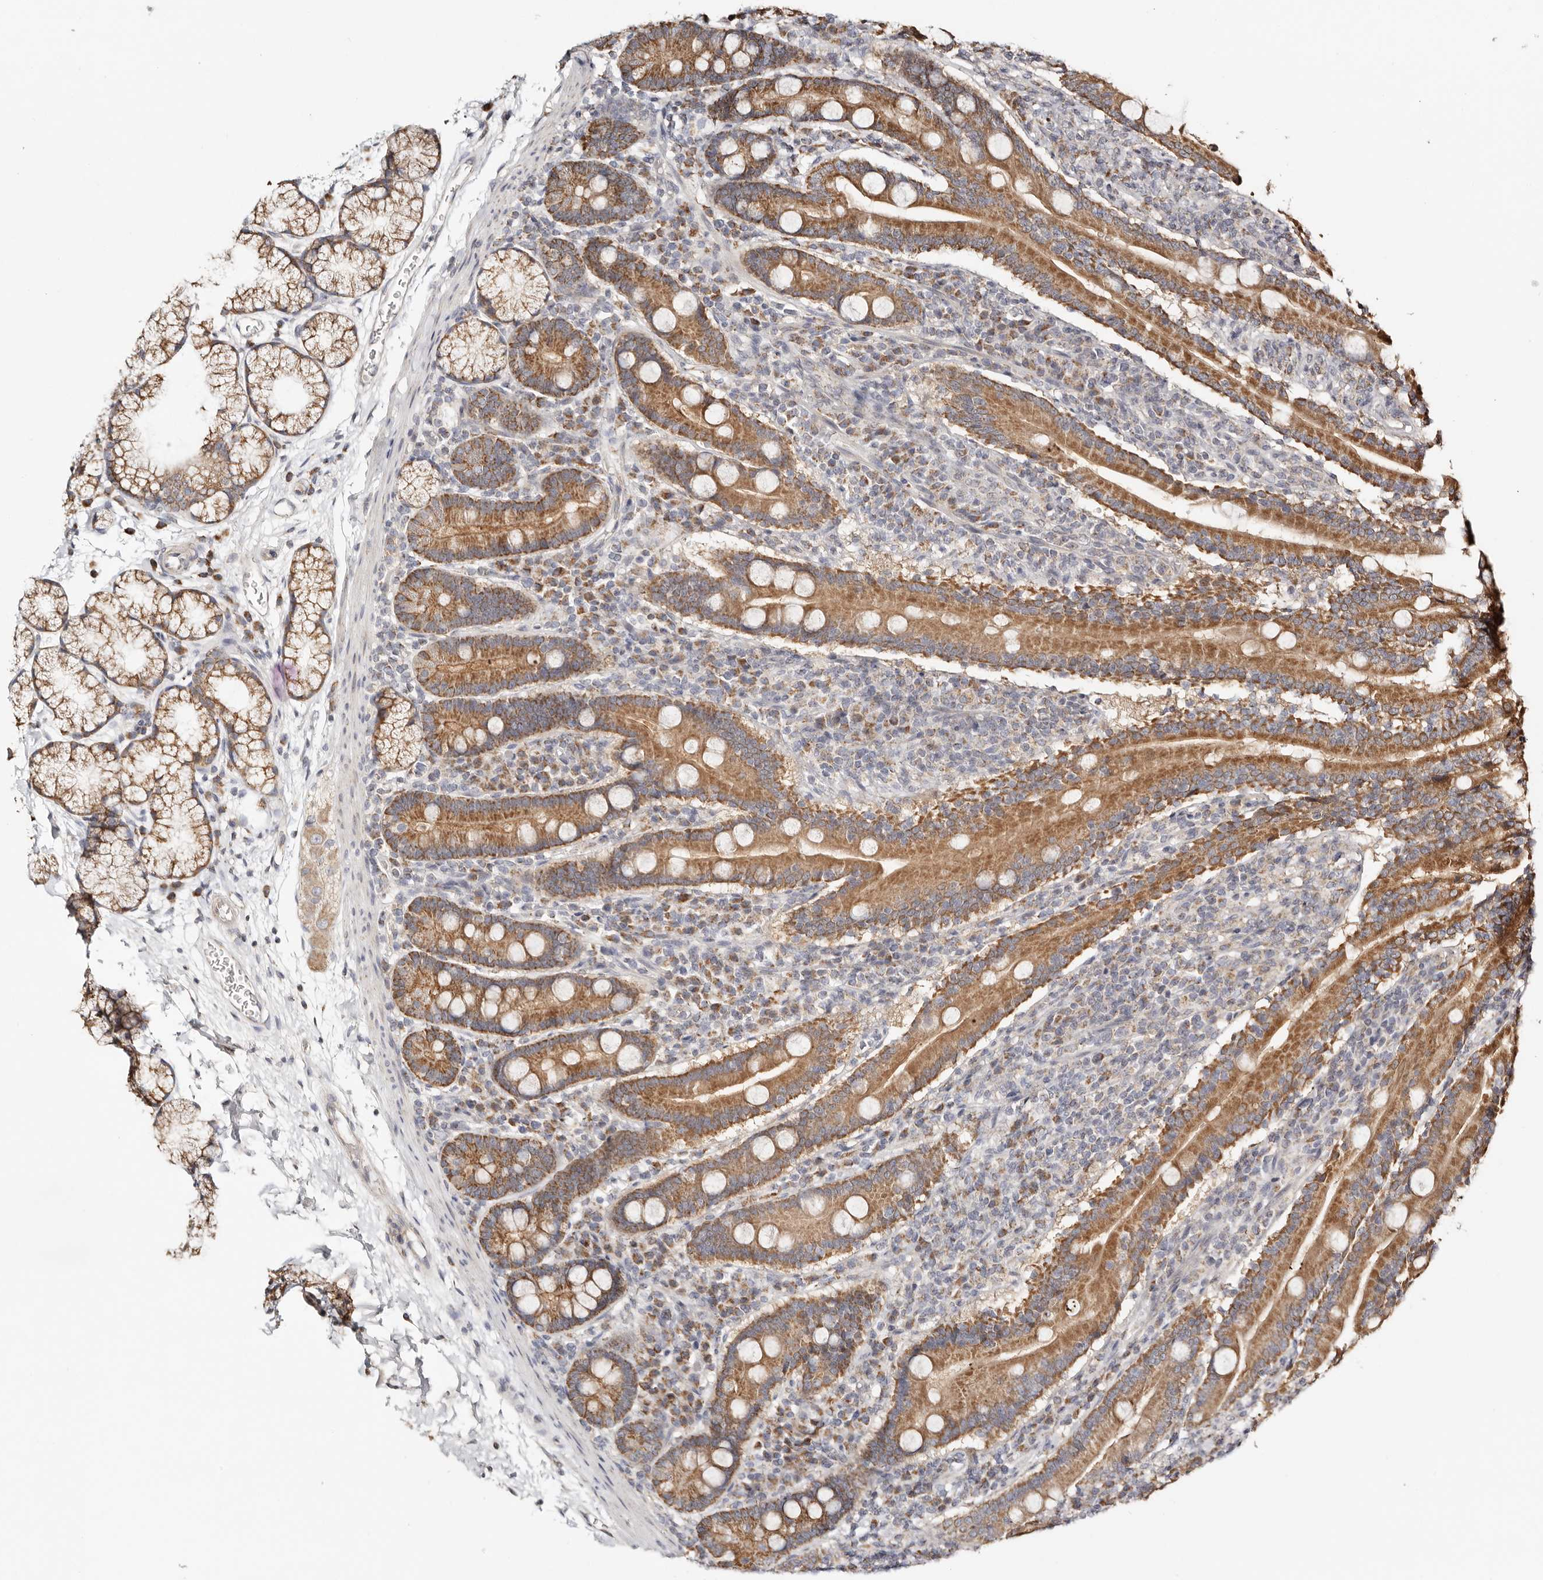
{"staining": {"intensity": "moderate", "quantity": ">75%", "location": "cytoplasmic/membranous"}, "tissue": "duodenum", "cell_type": "Glandular cells", "image_type": "normal", "snomed": [{"axis": "morphology", "description": "Normal tissue, NOS"}, {"axis": "topography", "description": "Duodenum"}], "caption": "Protein expression analysis of benign human duodenum reveals moderate cytoplasmic/membranous expression in about >75% of glandular cells.", "gene": "KDF1", "patient": {"sex": "male", "age": 35}}